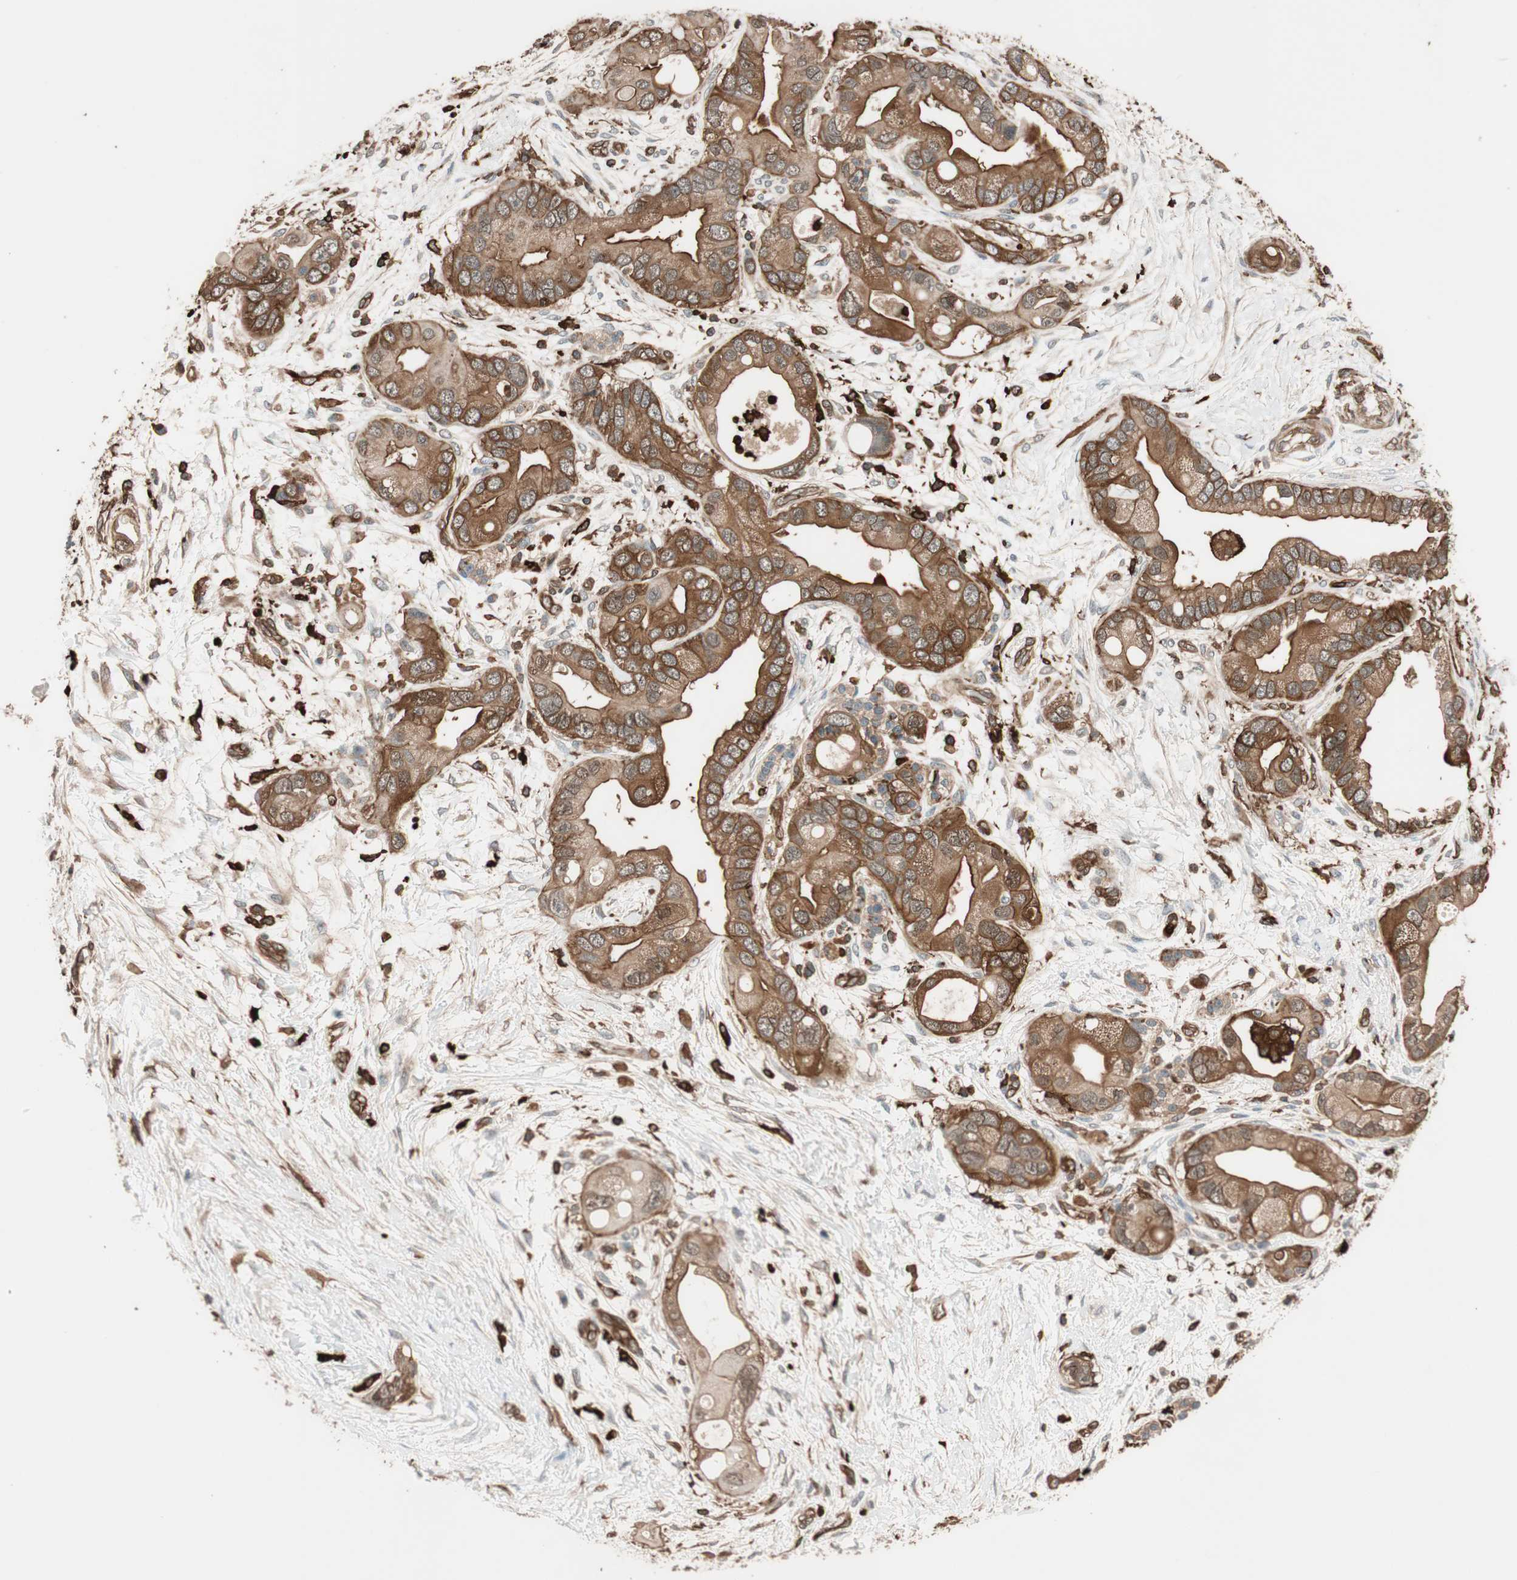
{"staining": {"intensity": "strong", "quantity": ">75%", "location": "cytoplasmic/membranous"}, "tissue": "pancreatic cancer", "cell_type": "Tumor cells", "image_type": "cancer", "snomed": [{"axis": "morphology", "description": "Adenocarcinoma, NOS"}, {"axis": "topography", "description": "Pancreas"}], "caption": "Protein expression analysis of human adenocarcinoma (pancreatic) reveals strong cytoplasmic/membranous staining in about >75% of tumor cells.", "gene": "VASP", "patient": {"sex": "female", "age": 77}}